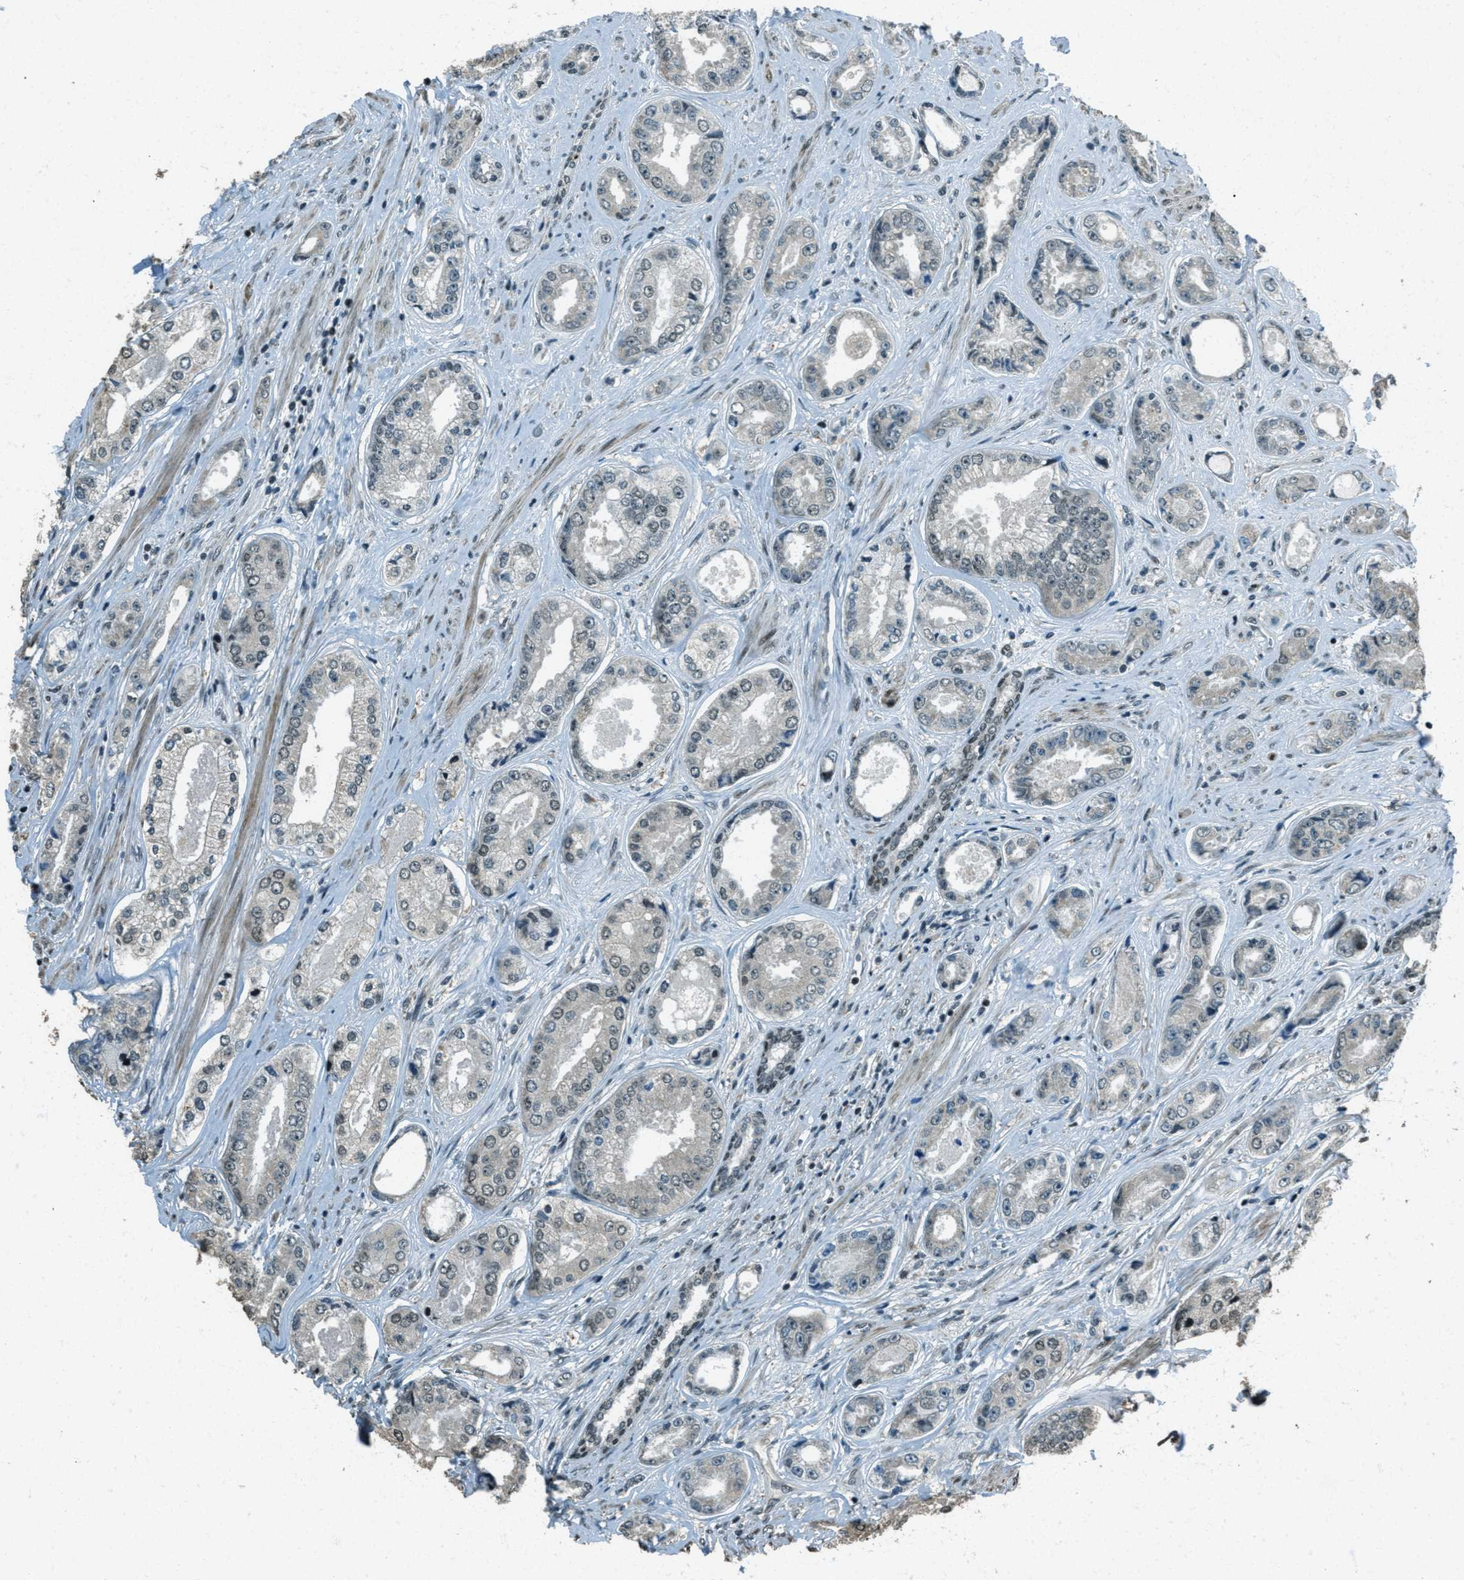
{"staining": {"intensity": "negative", "quantity": "none", "location": "none"}, "tissue": "prostate cancer", "cell_type": "Tumor cells", "image_type": "cancer", "snomed": [{"axis": "morphology", "description": "Adenocarcinoma, High grade"}, {"axis": "topography", "description": "Prostate"}], "caption": "Immunohistochemistry (IHC) micrograph of human adenocarcinoma (high-grade) (prostate) stained for a protein (brown), which demonstrates no staining in tumor cells.", "gene": "TARDBP", "patient": {"sex": "male", "age": 61}}